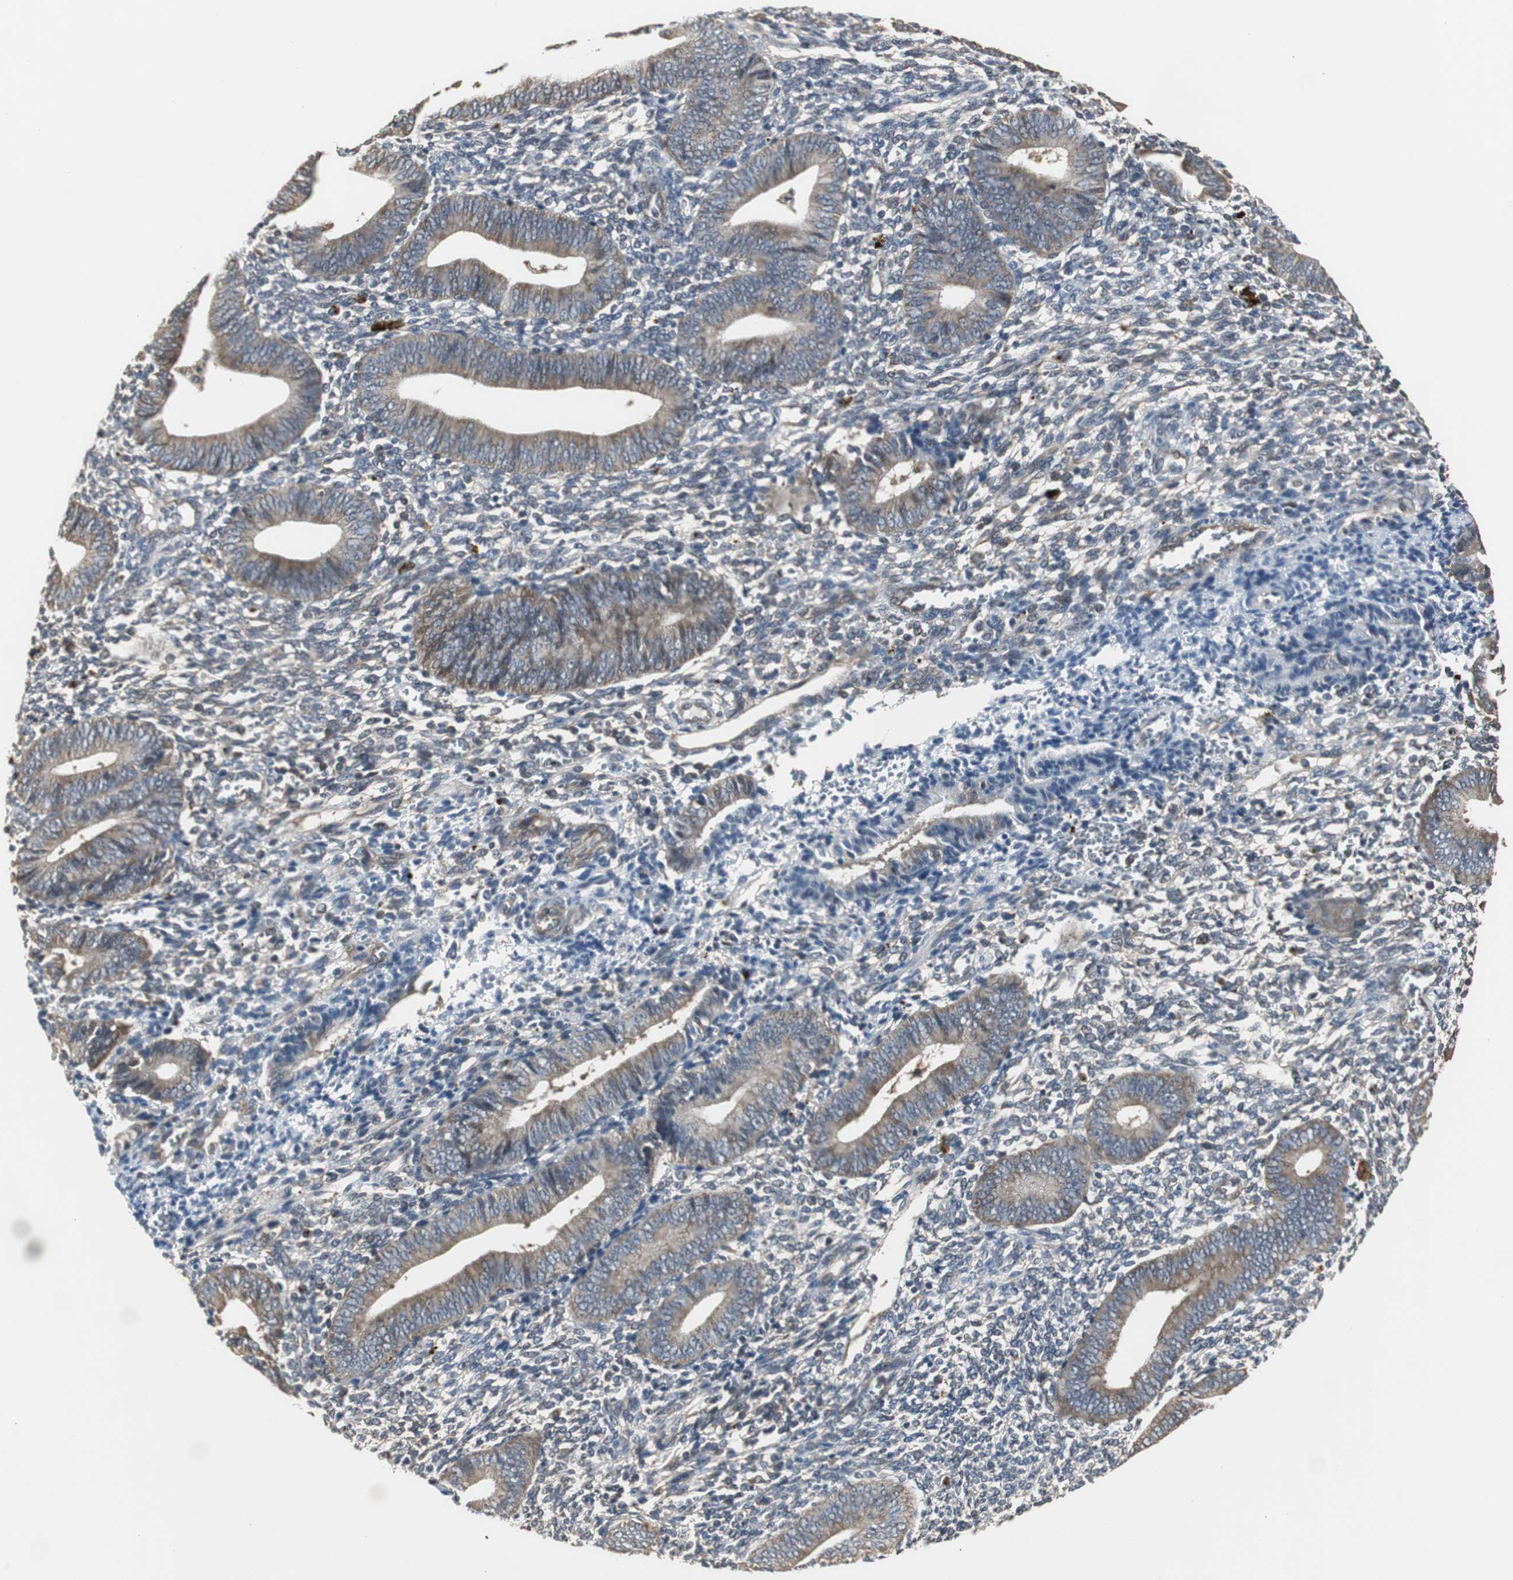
{"staining": {"intensity": "moderate", "quantity": ">75%", "location": "cytoplasmic/membranous"}, "tissue": "endometrium", "cell_type": "Cells in endometrial stroma", "image_type": "normal", "snomed": [{"axis": "morphology", "description": "Normal tissue, NOS"}, {"axis": "topography", "description": "Uterus"}, {"axis": "topography", "description": "Endometrium"}], "caption": "IHC (DAB) staining of benign endometrium reveals moderate cytoplasmic/membranous protein positivity in about >75% of cells in endometrial stroma. The staining is performed using DAB (3,3'-diaminobenzidine) brown chromogen to label protein expression. The nuclei are counter-stained blue using hematoxylin.", "gene": "PFDN1", "patient": {"sex": "female", "age": 33}}